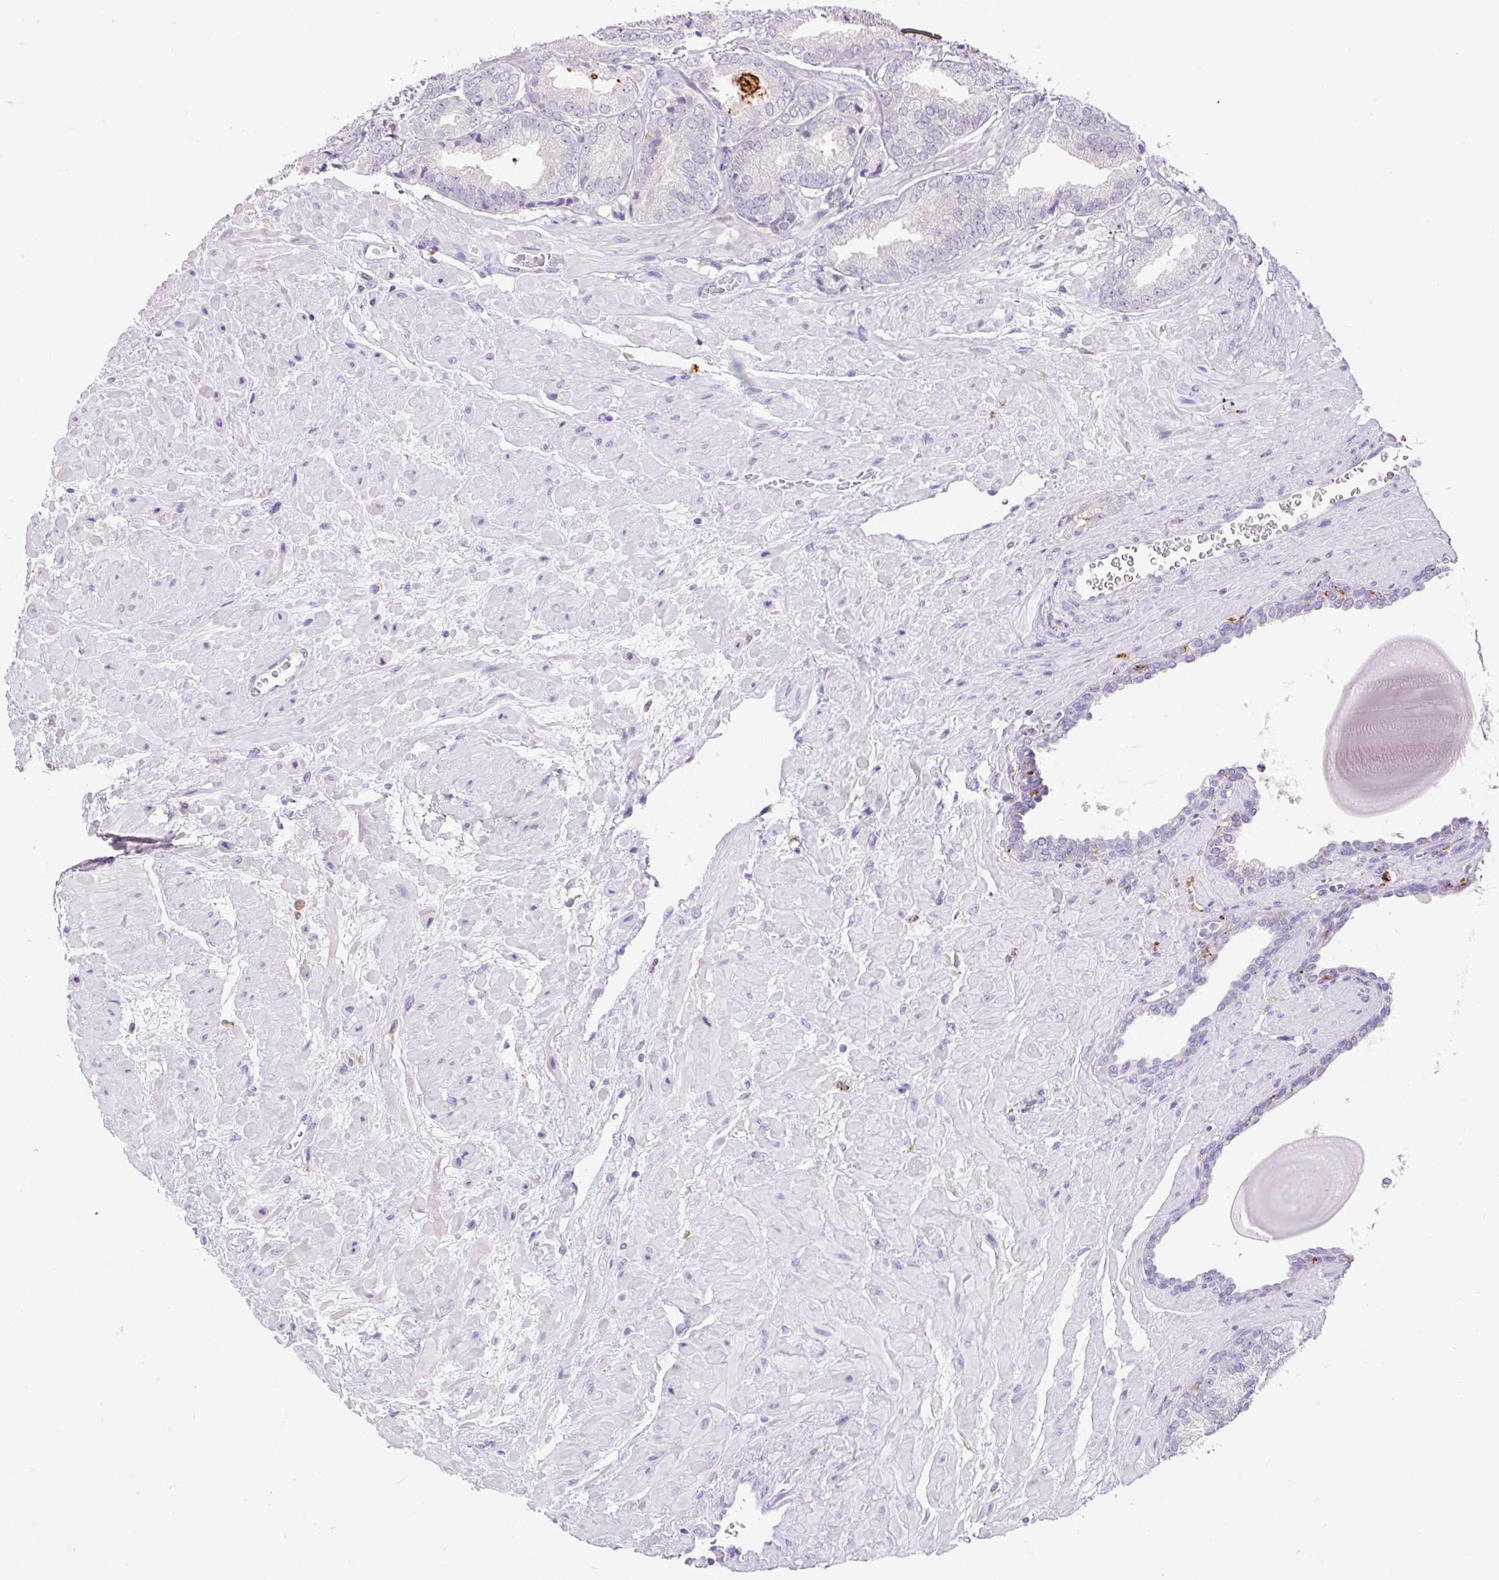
{"staining": {"intensity": "negative", "quantity": "none", "location": "none"}, "tissue": "prostate cancer", "cell_type": "Tumor cells", "image_type": "cancer", "snomed": [{"axis": "morphology", "description": "Adenocarcinoma, High grade"}, {"axis": "topography", "description": "Prostate"}], "caption": "Photomicrograph shows no significant protein positivity in tumor cells of prostate cancer (high-grade adenocarcinoma).", "gene": "TDRD15", "patient": {"sex": "male", "age": 68}}